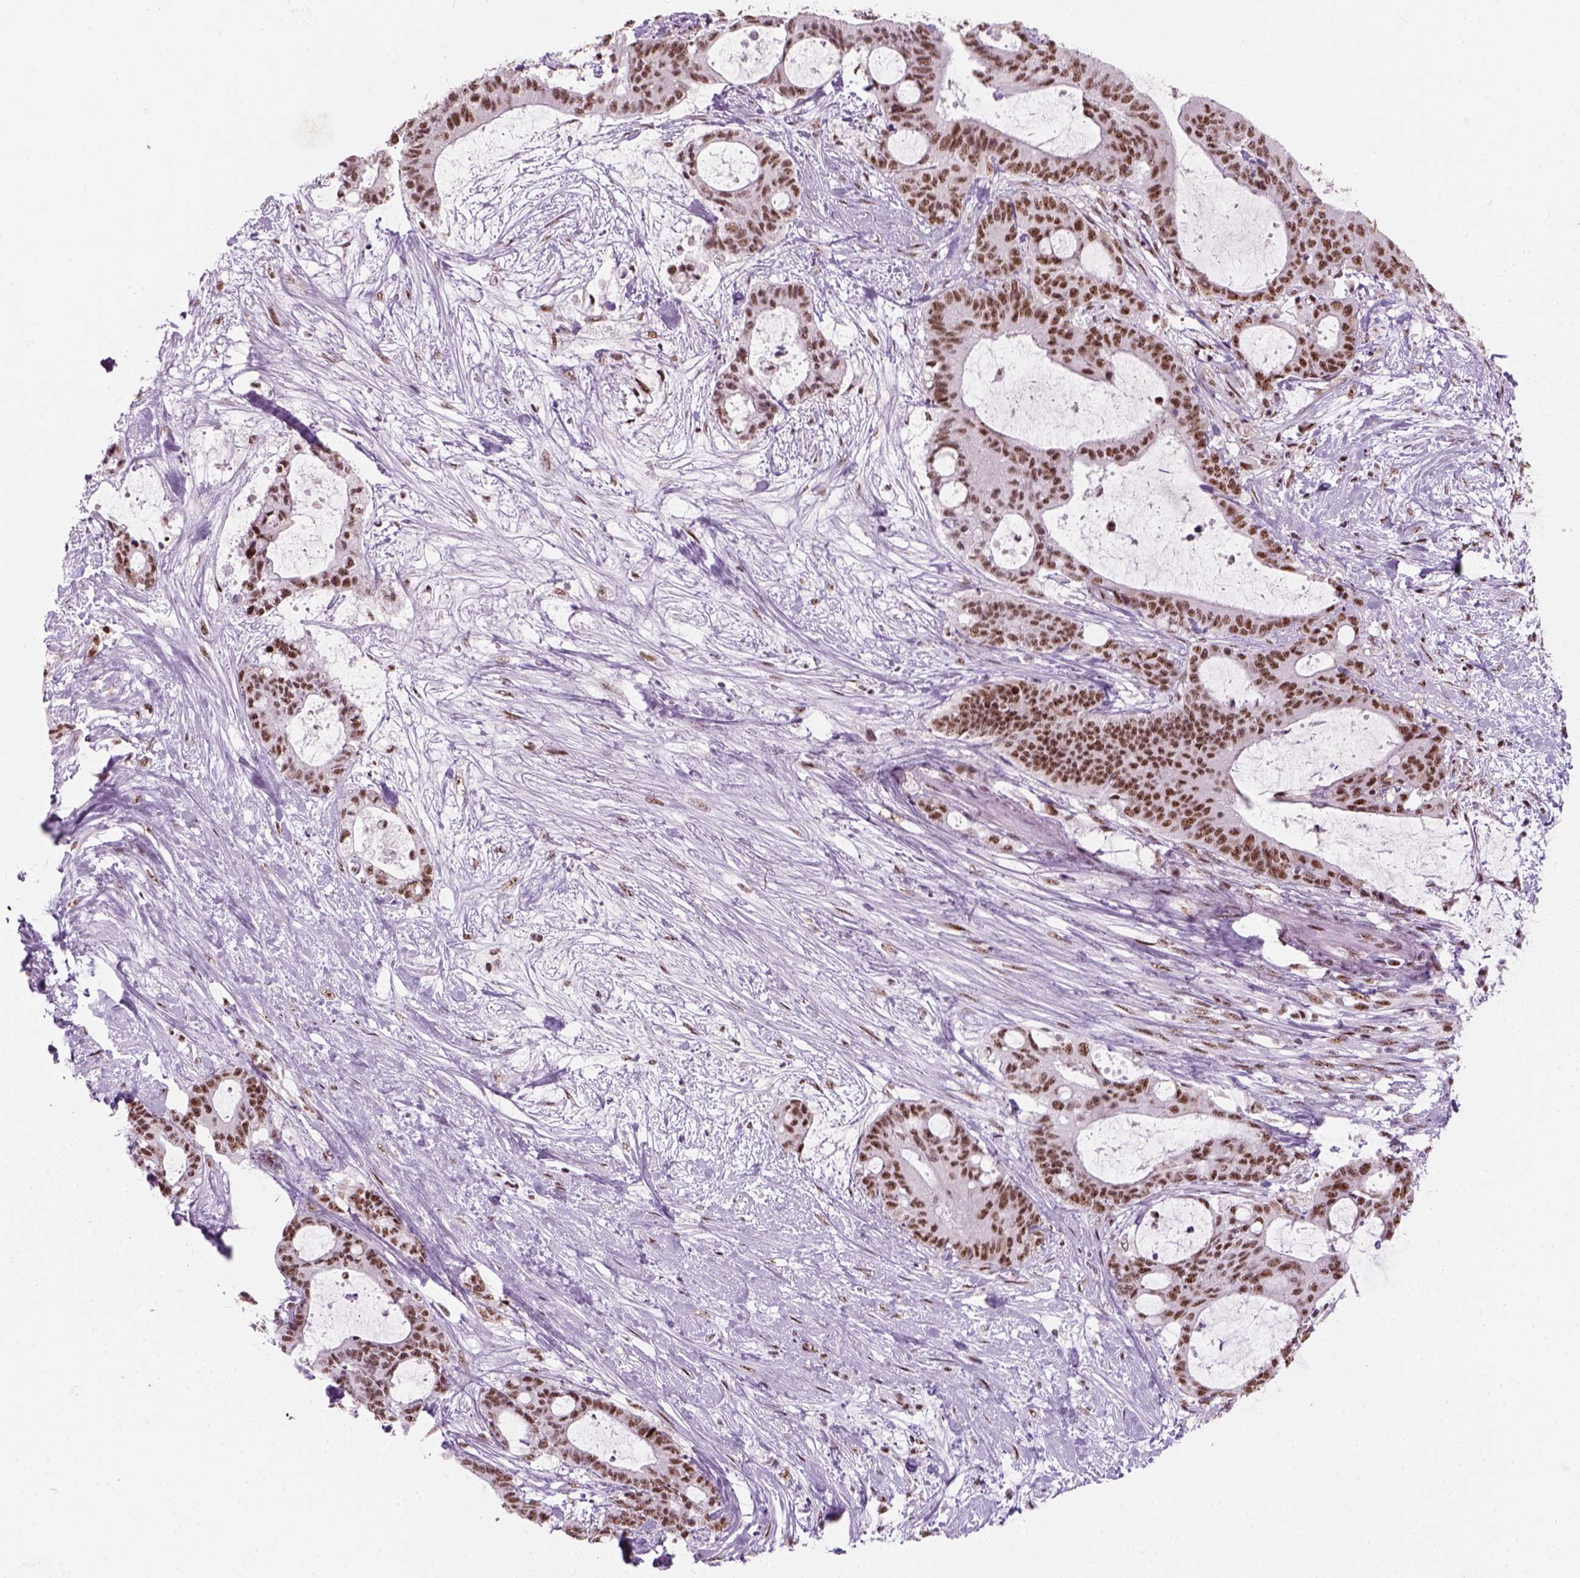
{"staining": {"intensity": "moderate", "quantity": ">75%", "location": "nuclear"}, "tissue": "liver cancer", "cell_type": "Tumor cells", "image_type": "cancer", "snomed": [{"axis": "morphology", "description": "Cholangiocarcinoma"}, {"axis": "topography", "description": "Liver"}], "caption": "Liver cholangiocarcinoma stained with DAB (3,3'-diaminobenzidine) IHC displays medium levels of moderate nuclear expression in approximately >75% of tumor cells.", "gene": "GTF2F1", "patient": {"sex": "female", "age": 73}}